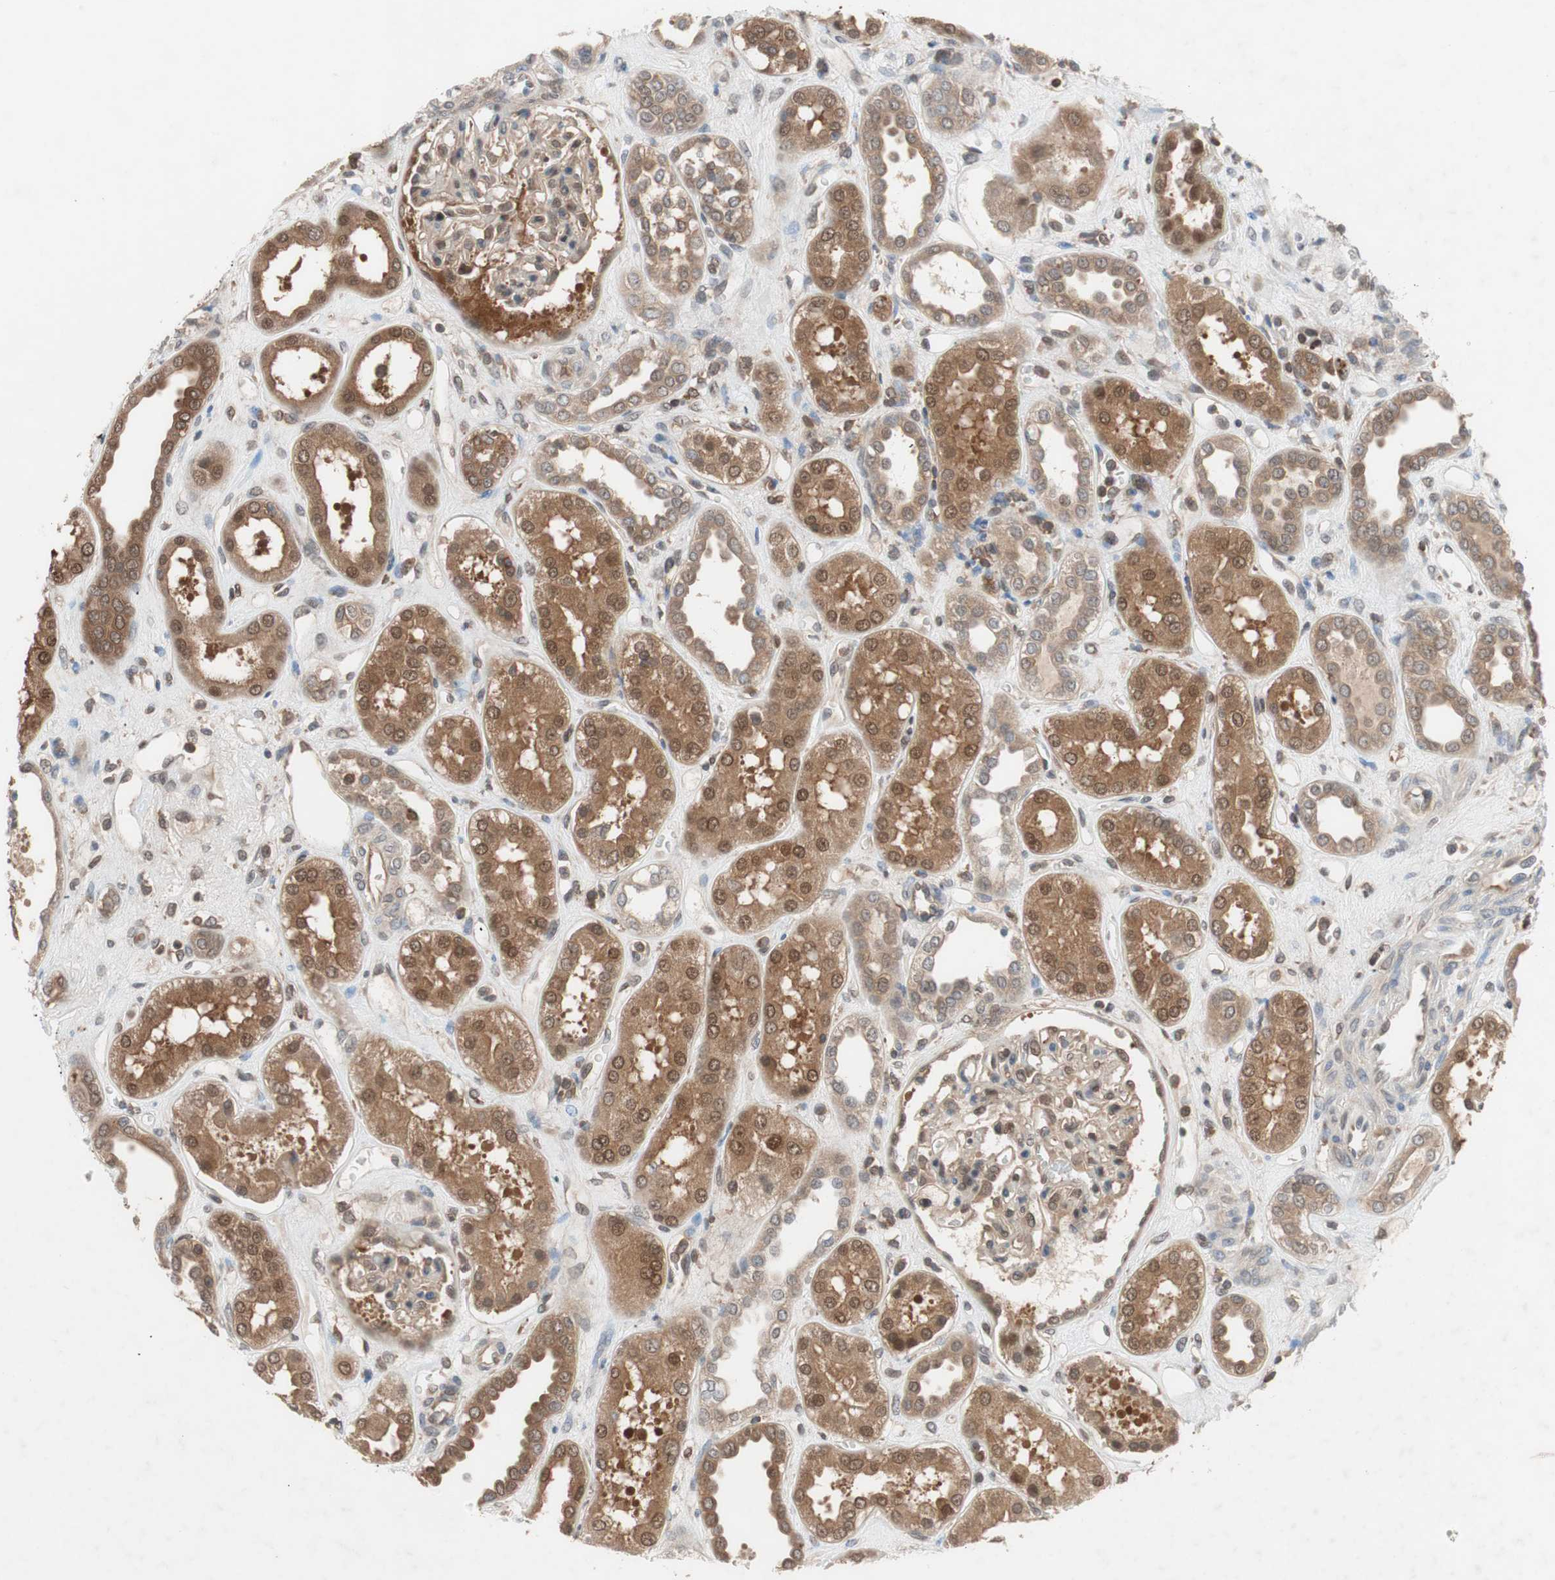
{"staining": {"intensity": "weak", "quantity": ">75%", "location": "cytoplasmic/membranous"}, "tissue": "kidney", "cell_type": "Cells in glomeruli", "image_type": "normal", "snomed": [{"axis": "morphology", "description": "Normal tissue, NOS"}, {"axis": "topography", "description": "Kidney"}], "caption": "A brown stain highlights weak cytoplasmic/membranous staining of a protein in cells in glomeruli of unremarkable kidney.", "gene": "GALT", "patient": {"sex": "male", "age": 59}}